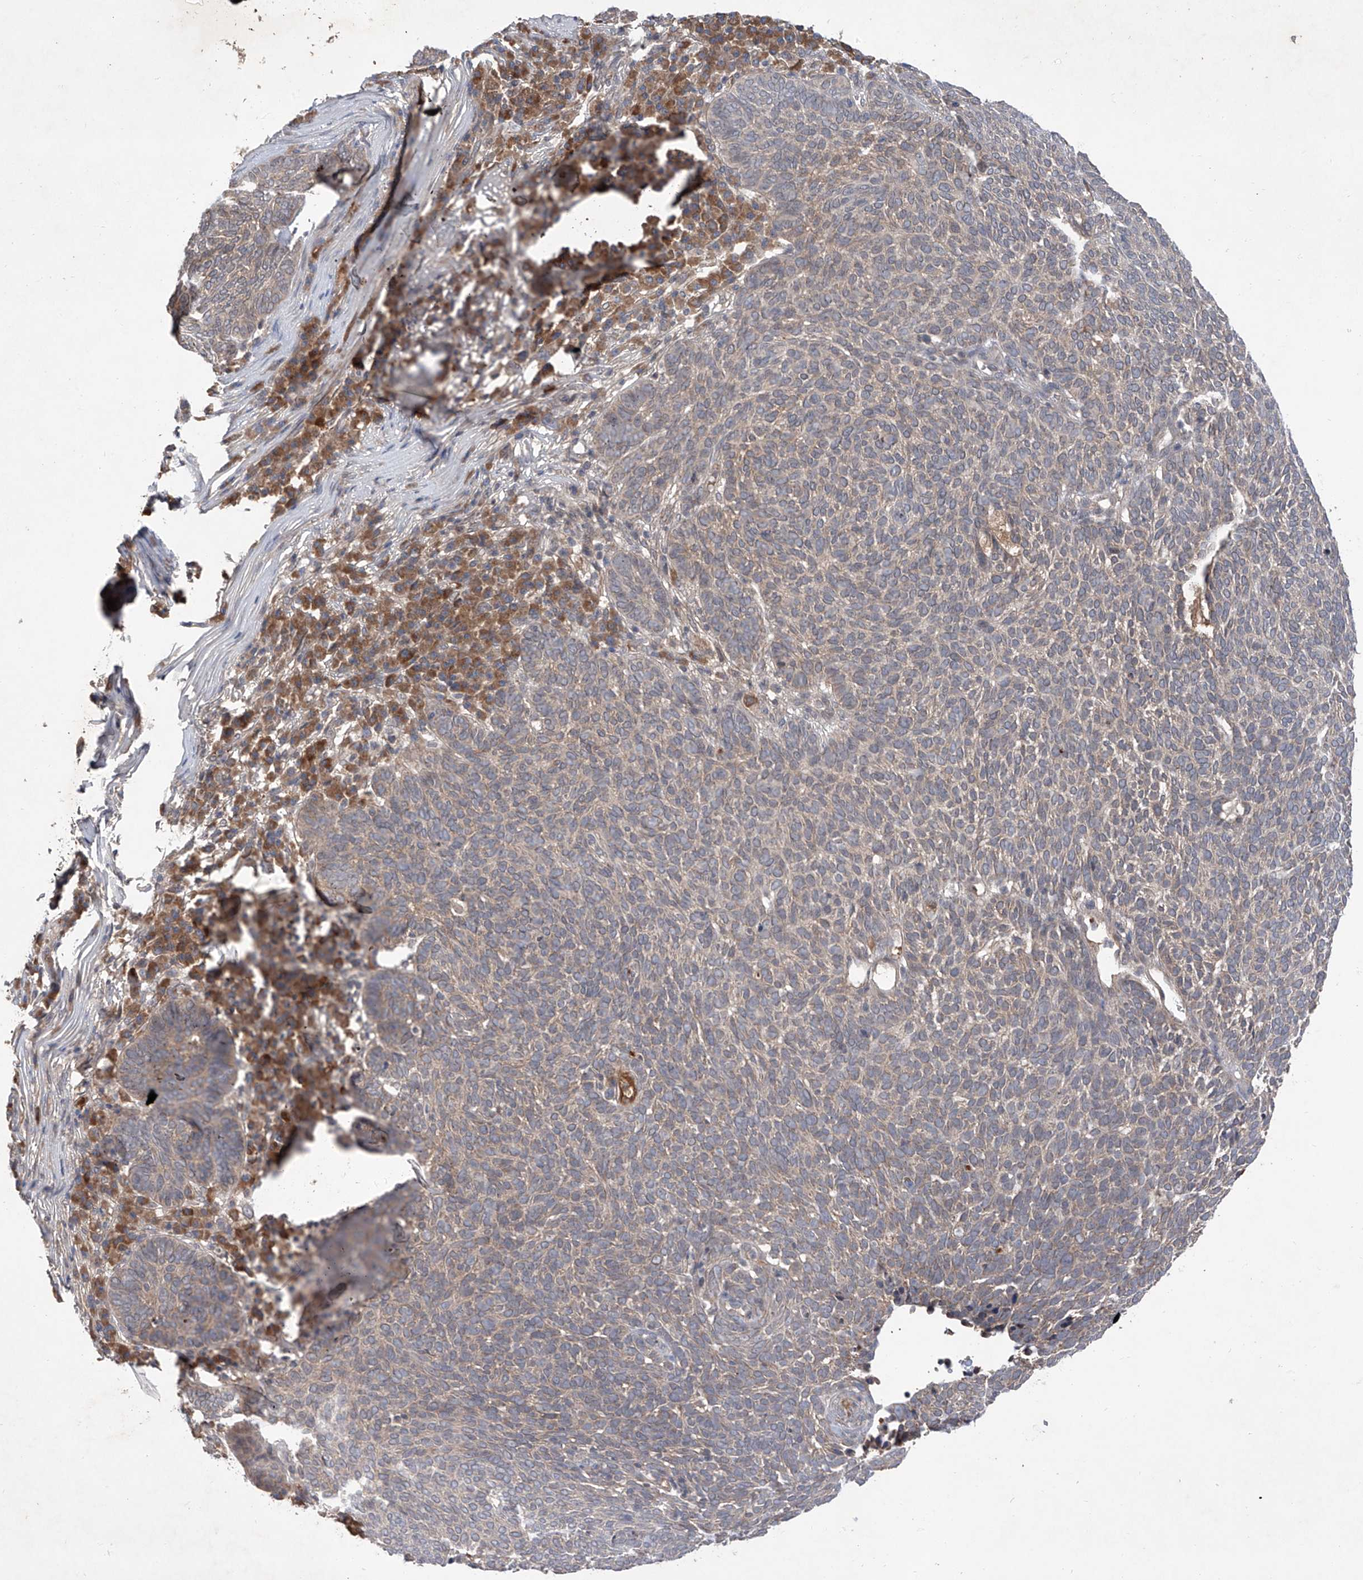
{"staining": {"intensity": "negative", "quantity": "none", "location": "none"}, "tissue": "skin cancer", "cell_type": "Tumor cells", "image_type": "cancer", "snomed": [{"axis": "morphology", "description": "Squamous cell carcinoma, NOS"}, {"axis": "topography", "description": "Skin"}], "caption": "High power microscopy micrograph of an IHC micrograph of skin squamous cell carcinoma, revealing no significant positivity in tumor cells.", "gene": "FAM135A", "patient": {"sex": "female", "age": 90}}